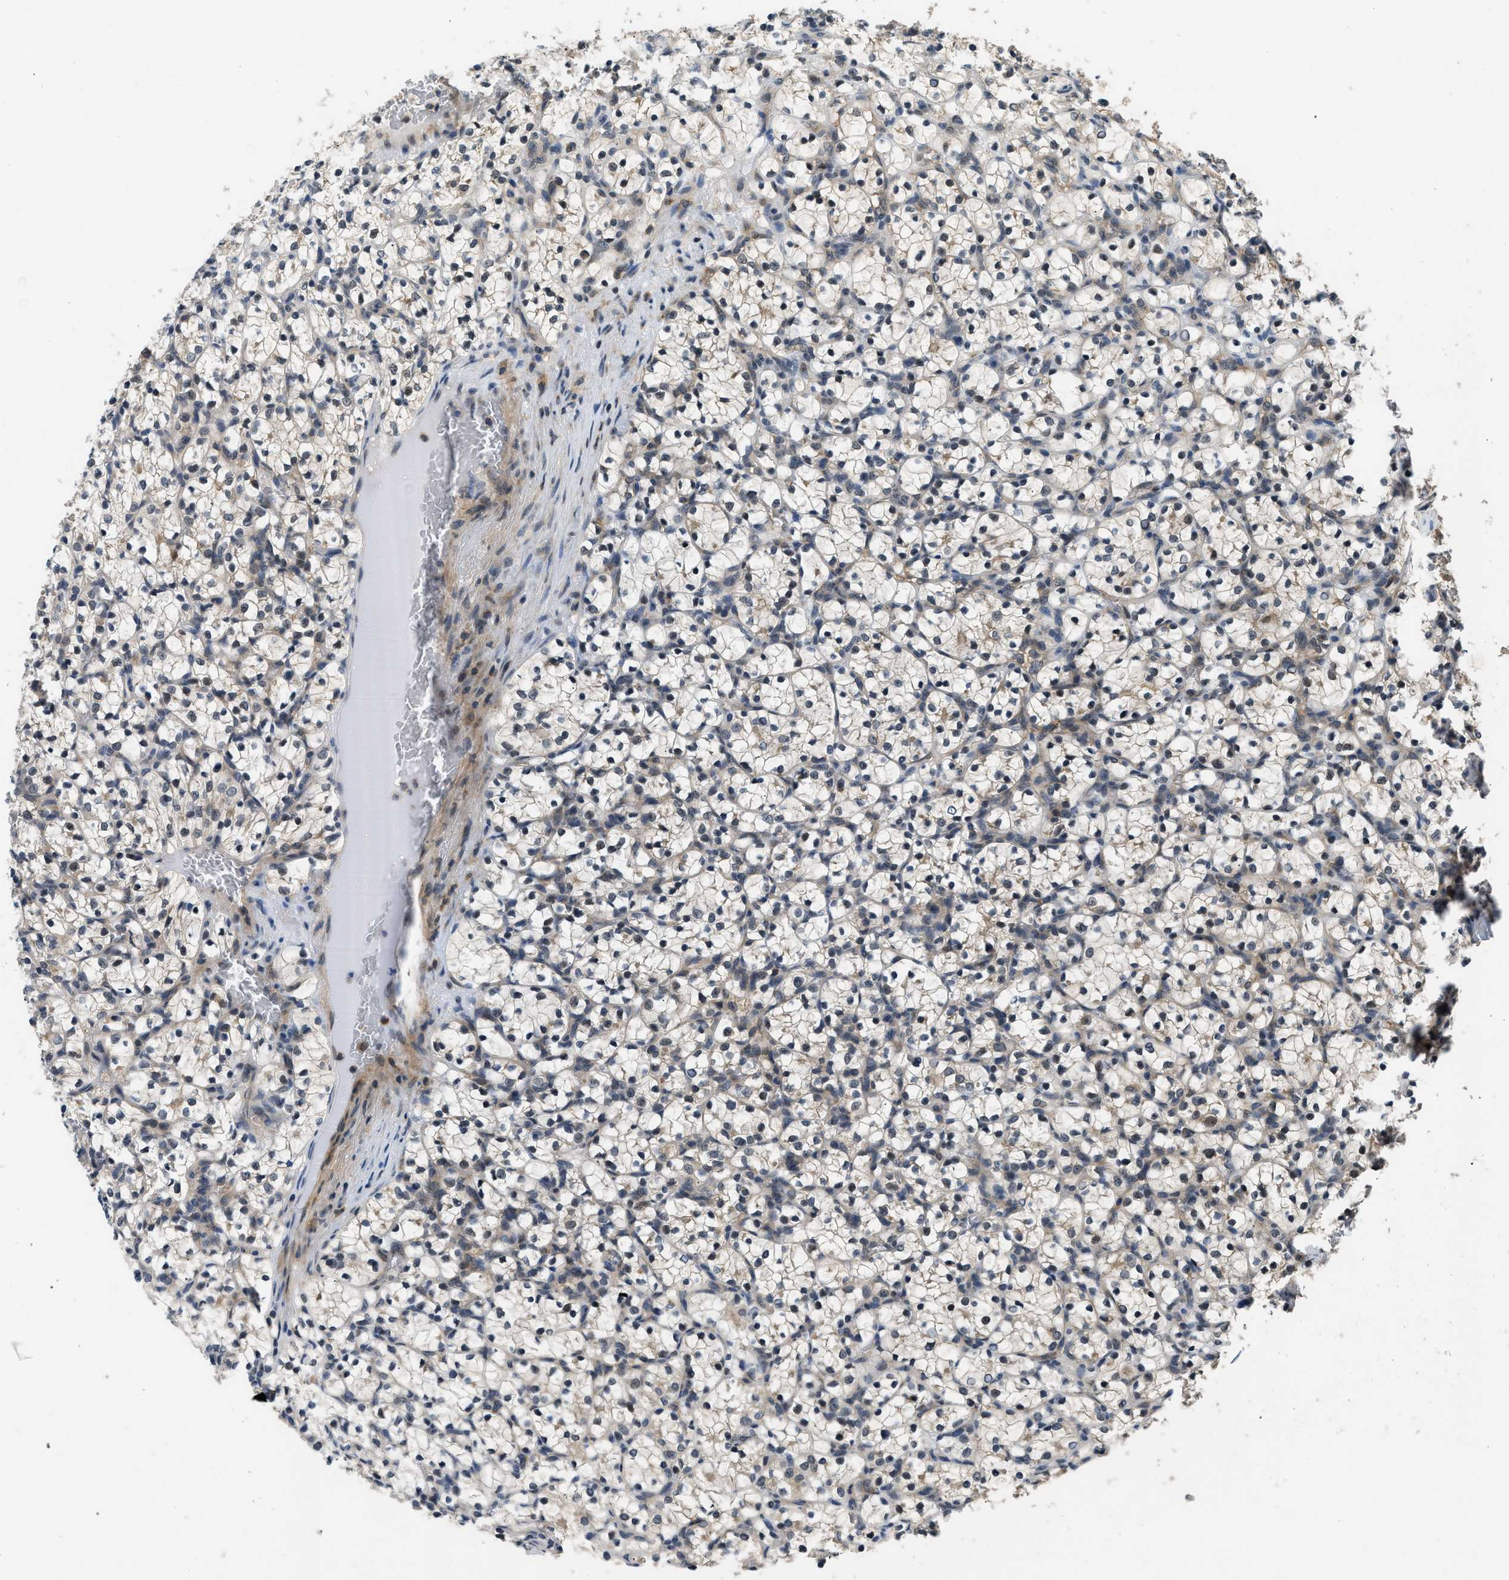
{"staining": {"intensity": "moderate", "quantity": "25%-75%", "location": "nuclear"}, "tissue": "renal cancer", "cell_type": "Tumor cells", "image_type": "cancer", "snomed": [{"axis": "morphology", "description": "Adenocarcinoma, NOS"}, {"axis": "topography", "description": "Kidney"}], "caption": "Protein analysis of adenocarcinoma (renal) tissue shows moderate nuclear staining in about 25%-75% of tumor cells. The staining was performed using DAB, with brown indicating positive protein expression. Nuclei are stained blue with hematoxylin.", "gene": "MTMR1", "patient": {"sex": "female", "age": 69}}